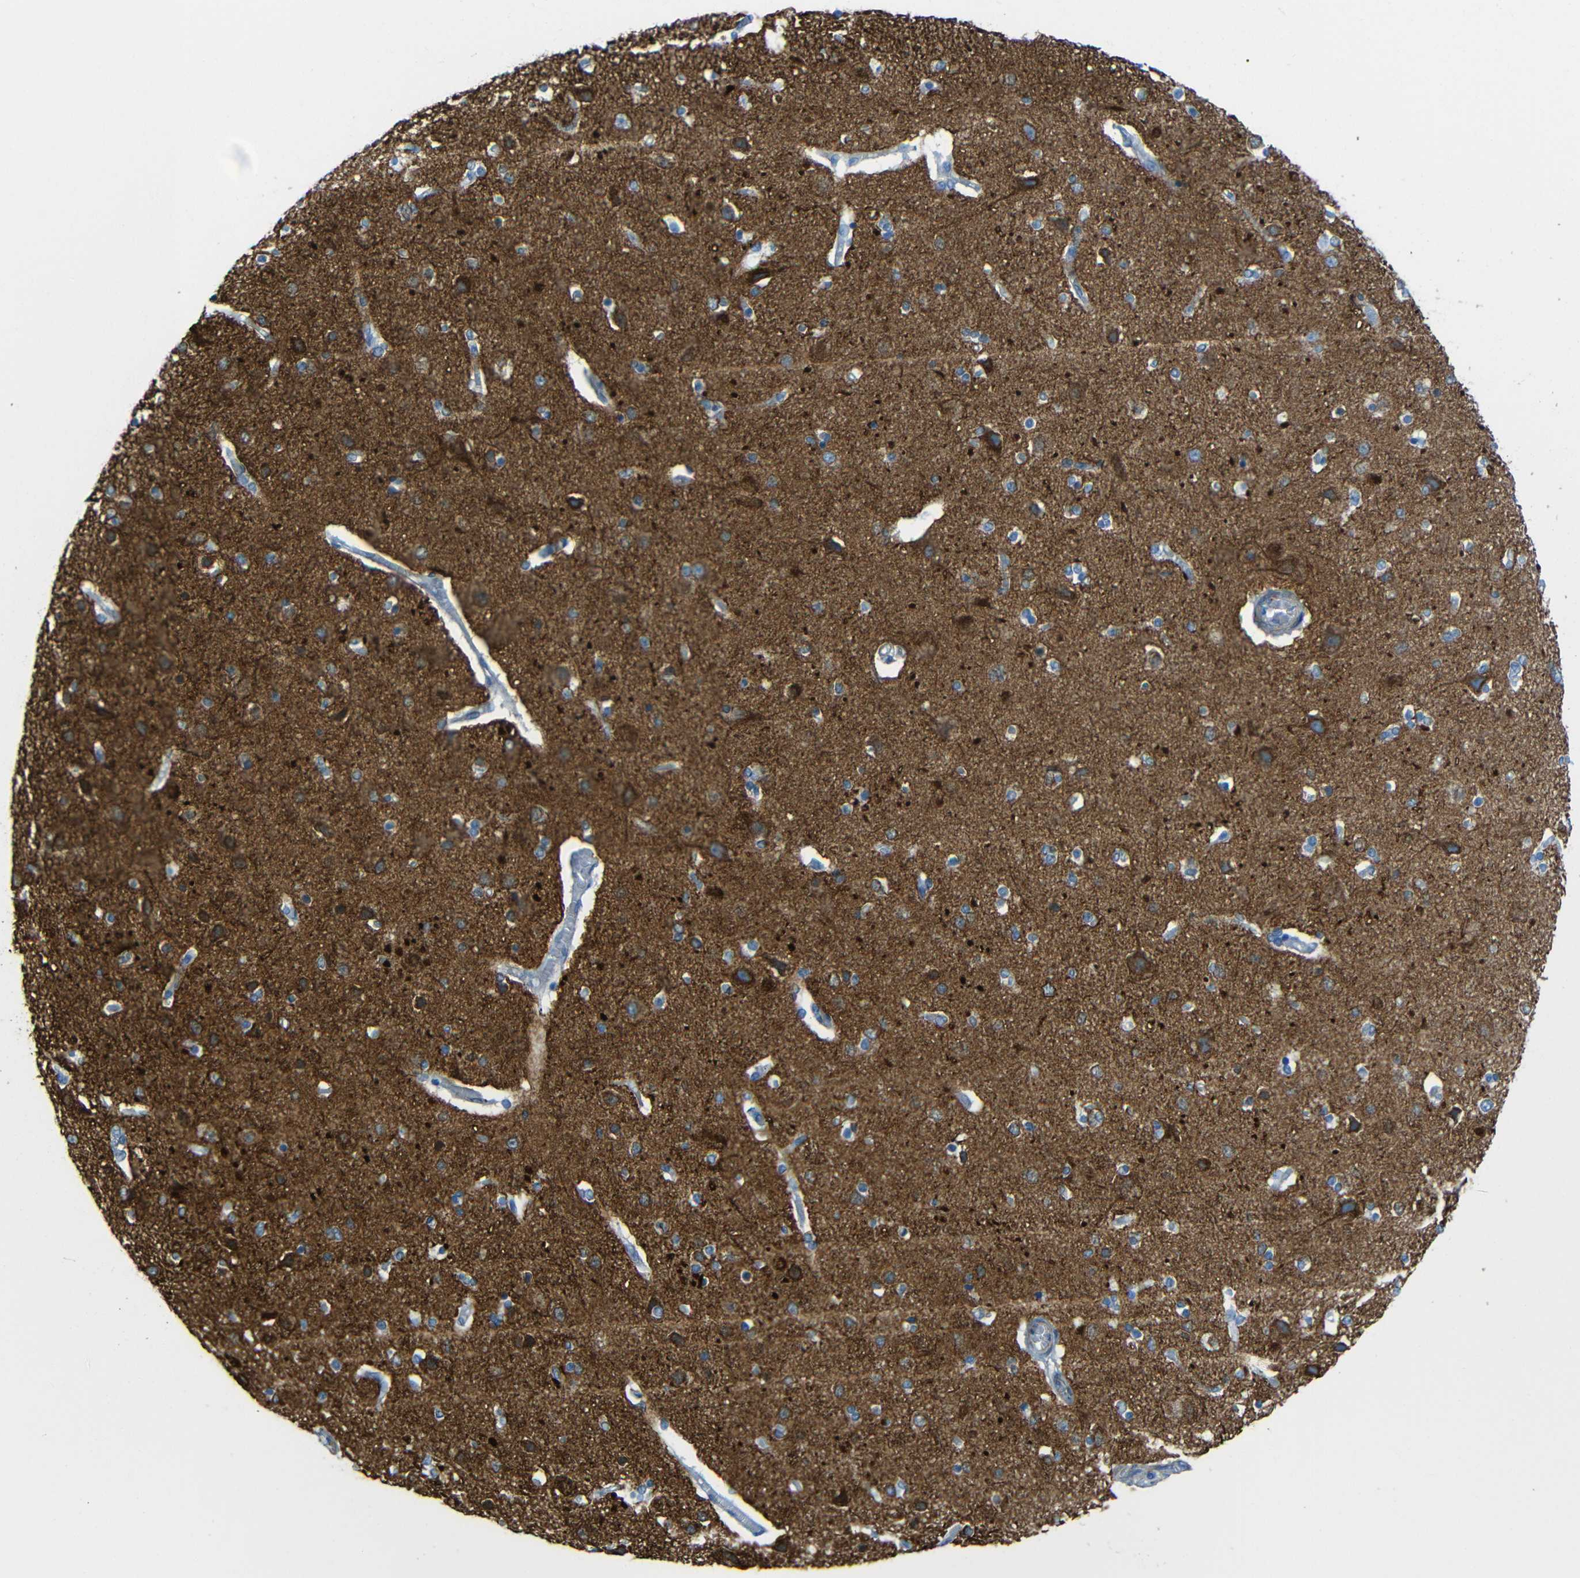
{"staining": {"intensity": "negative", "quantity": "none", "location": "none"}, "tissue": "cerebral cortex", "cell_type": "Endothelial cells", "image_type": "normal", "snomed": [{"axis": "morphology", "description": "Normal tissue, NOS"}, {"axis": "topography", "description": "Cerebral cortex"}], "caption": "This is a micrograph of immunohistochemistry (IHC) staining of unremarkable cerebral cortex, which shows no staining in endothelial cells. (DAB (3,3'-diaminobenzidine) immunohistochemistry (IHC) with hematoxylin counter stain).", "gene": "TUBB4B", "patient": {"sex": "female", "age": 54}}